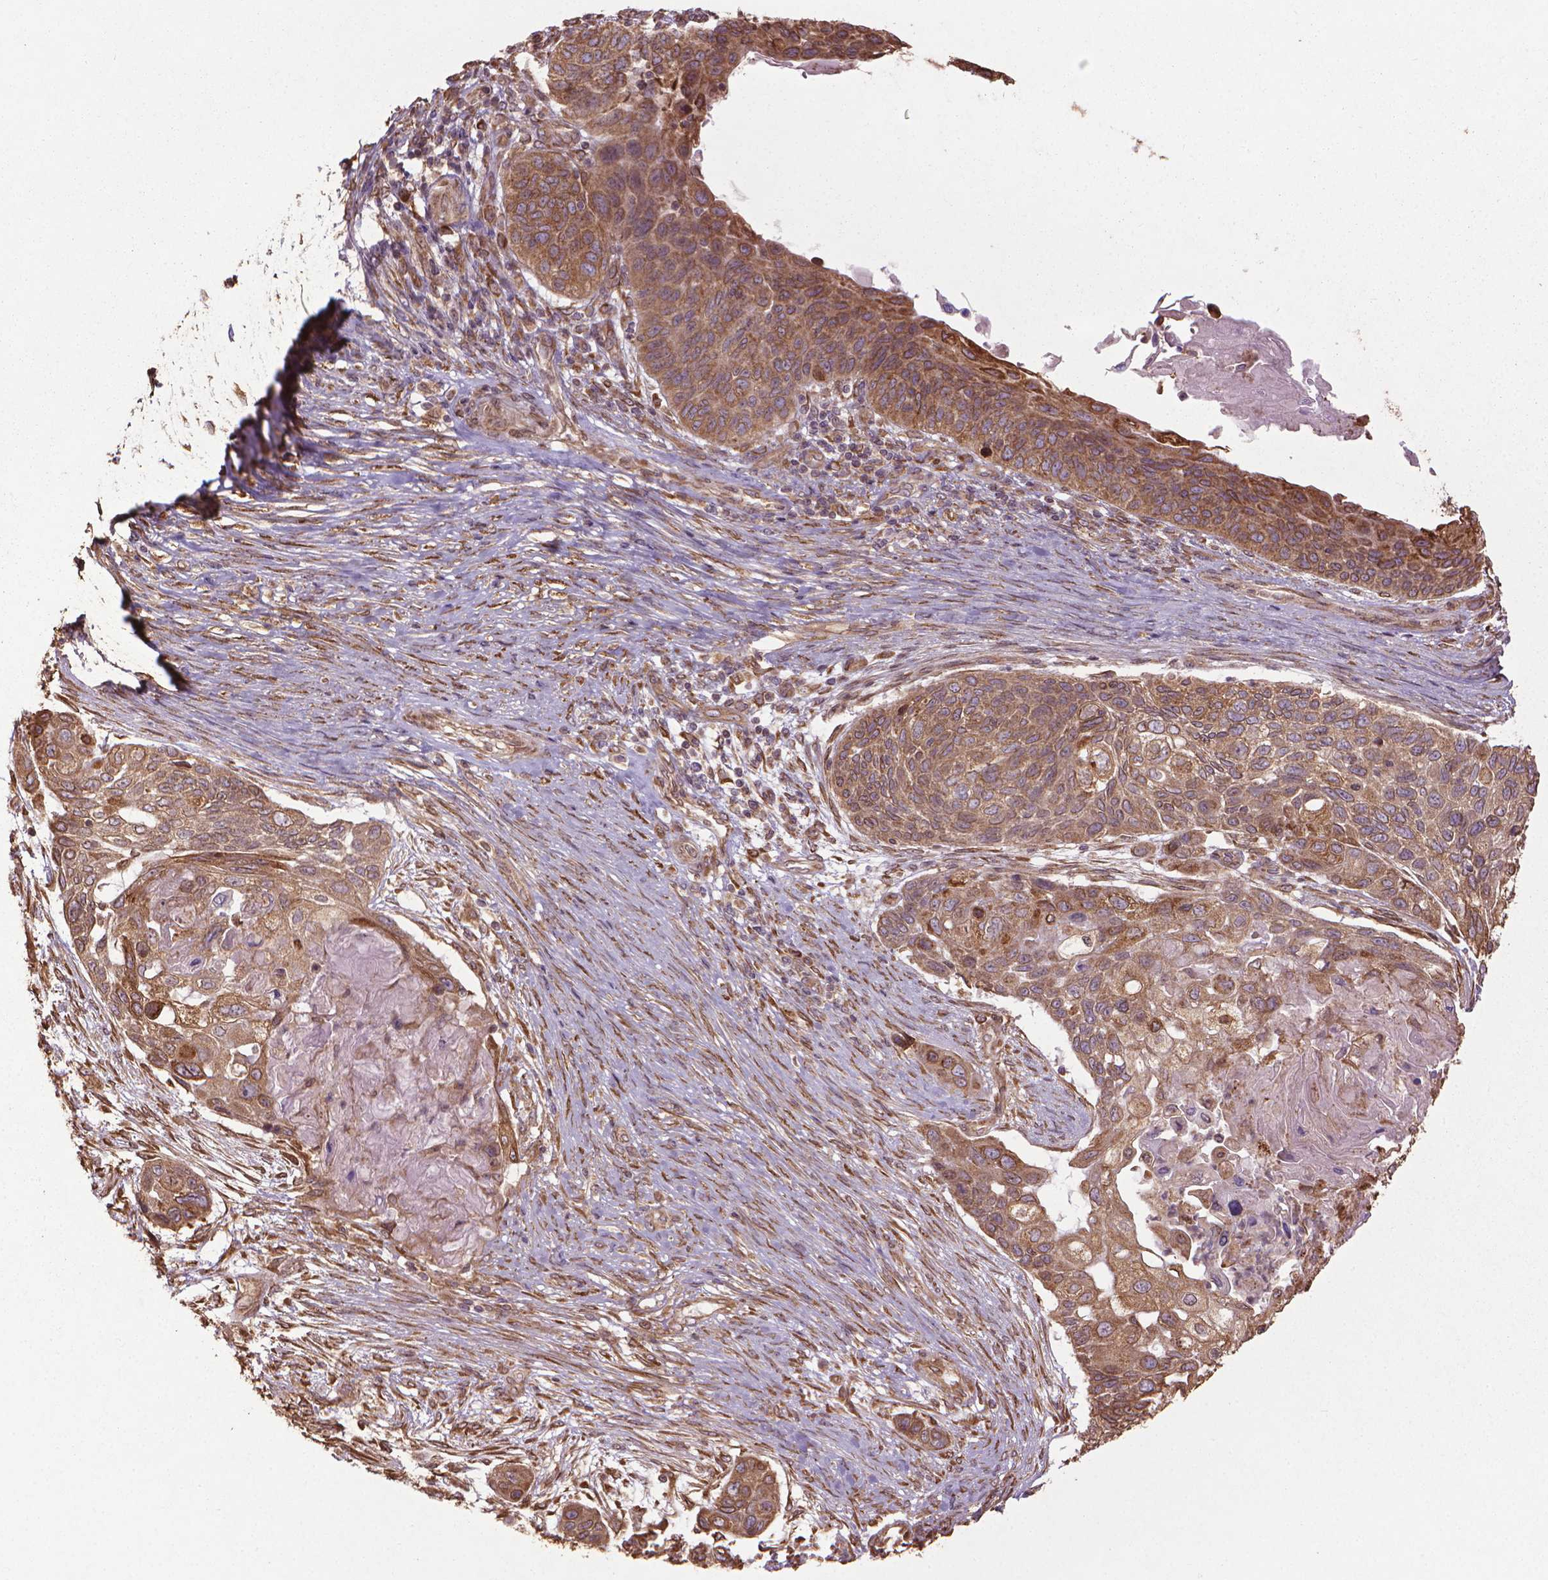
{"staining": {"intensity": "moderate", "quantity": ">75%", "location": "cytoplasmic/membranous"}, "tissue": "lung cancer", "cell_type": "Tumor cells", "image_type": "cancer", "snomed": [{"axis": "morphology", "description": "Squamous cell carcinoma, NOS"}, {"axis": "topography", "description": "Lung"}], "caption": "Lung cancer tissue shows moderate cytoplasmic/membranous staining in about >75% of tumor cells, visualized by immunohistochemistry.", "gene": "GAS1", "patient": {"sex": "male", "age": 69}}